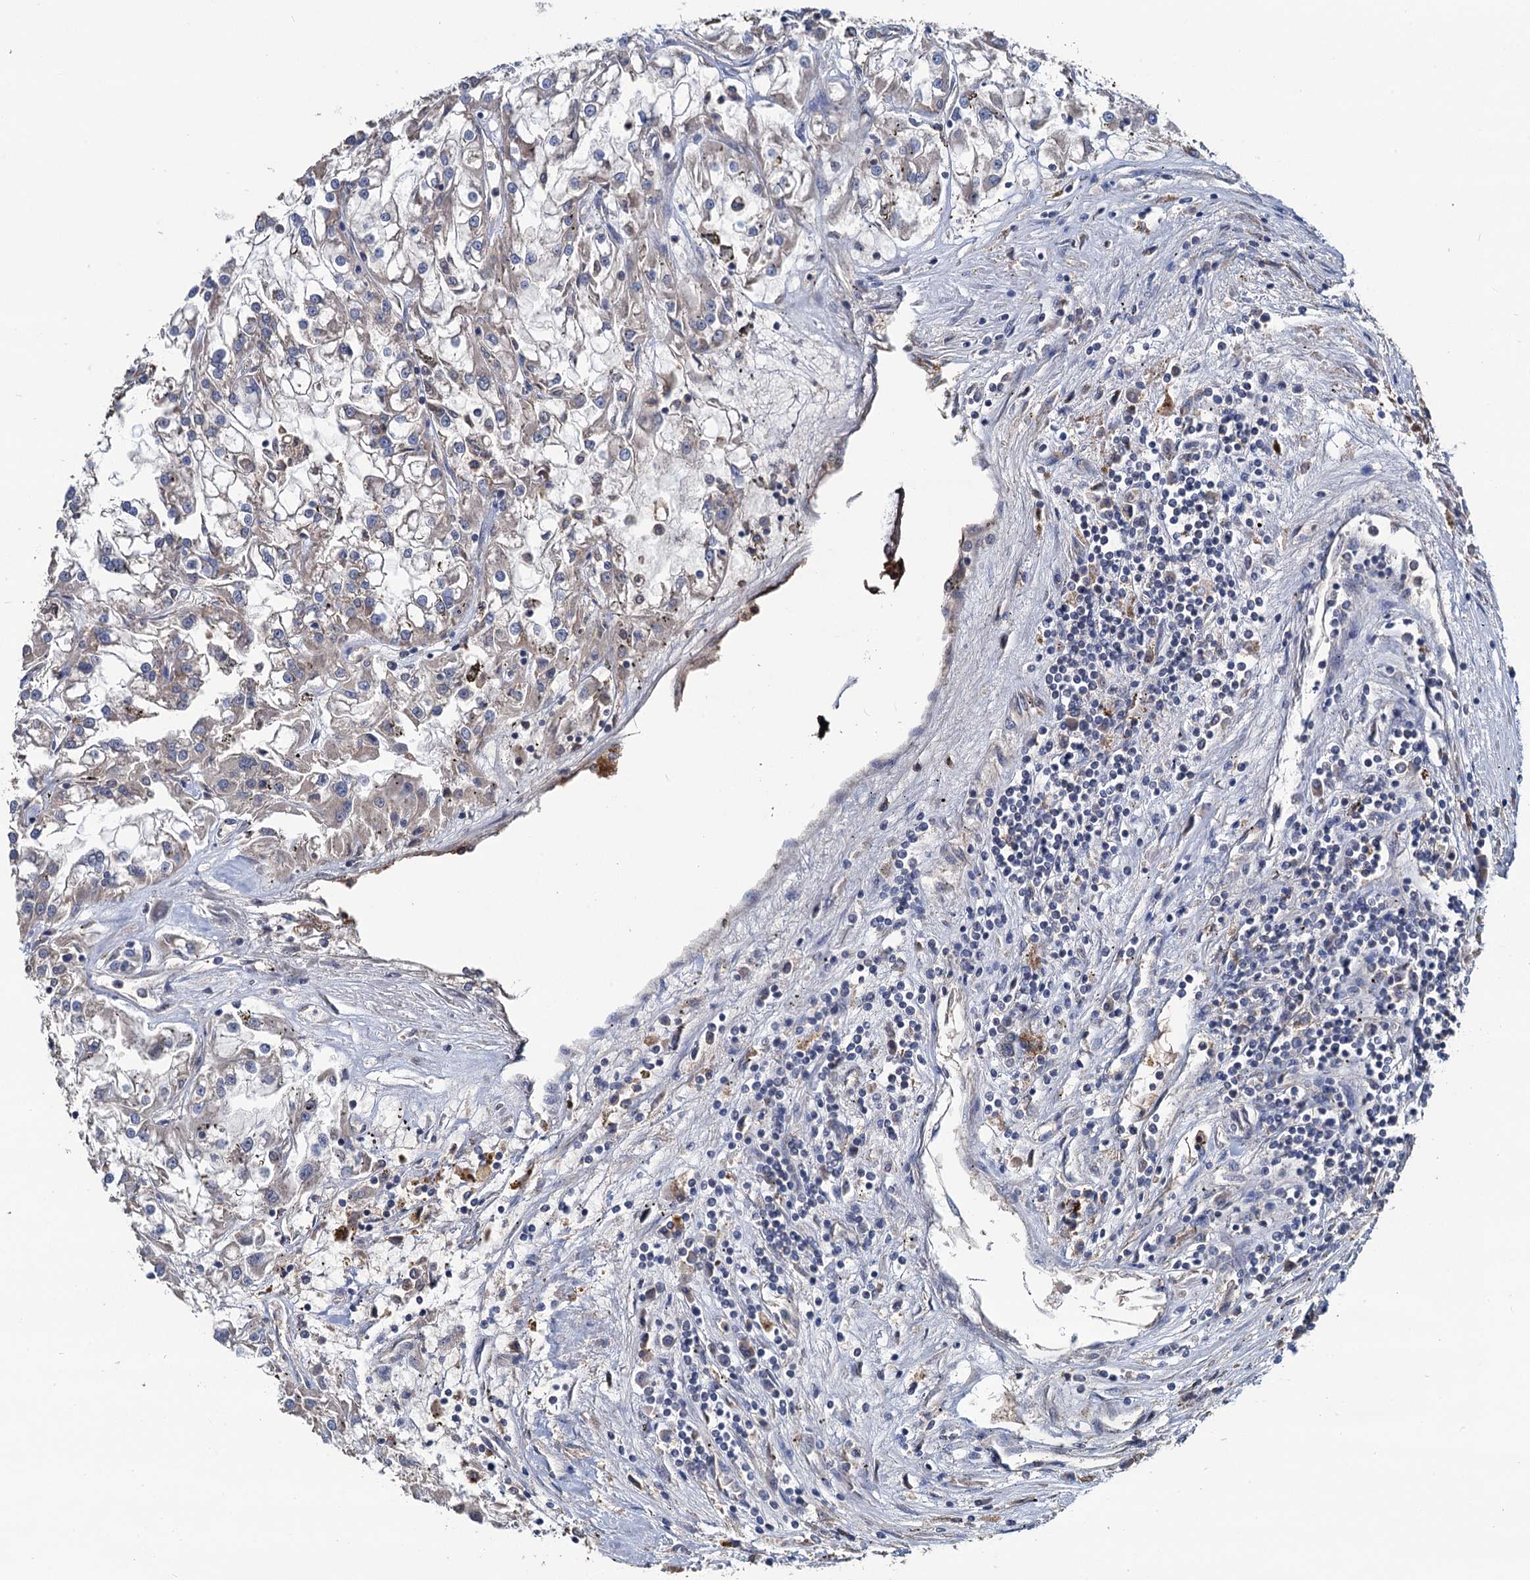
{"staining": {"intensity": "weak", "quantity": "<25%", "location": "cytoplasmic/membranous"}, "tissue": "renal cancer", "cell_type": "Tumor cells", "image_type": "cancer", "snomed": [{"axis": "morphology", "description": "Adenocarcinoma, NOS"}, {"axis": "topography", "description": "Kidney"}], "caption": "IHC micrograph of neoplastic tissue: human renal adenocarcinoma stained with DAB (3,3'-diaminobenzidine) reveals no significant protein expression in tumor cells. The staining was performed using DAB (3,3'-diaminobenzidine) to visualize the protein expression in brown, while the nuclei were stained in blue with hematoxylin (Magnification: 20x).", "gene": "DGLUCY", "patient": {"sex": "female", "age": 52}}